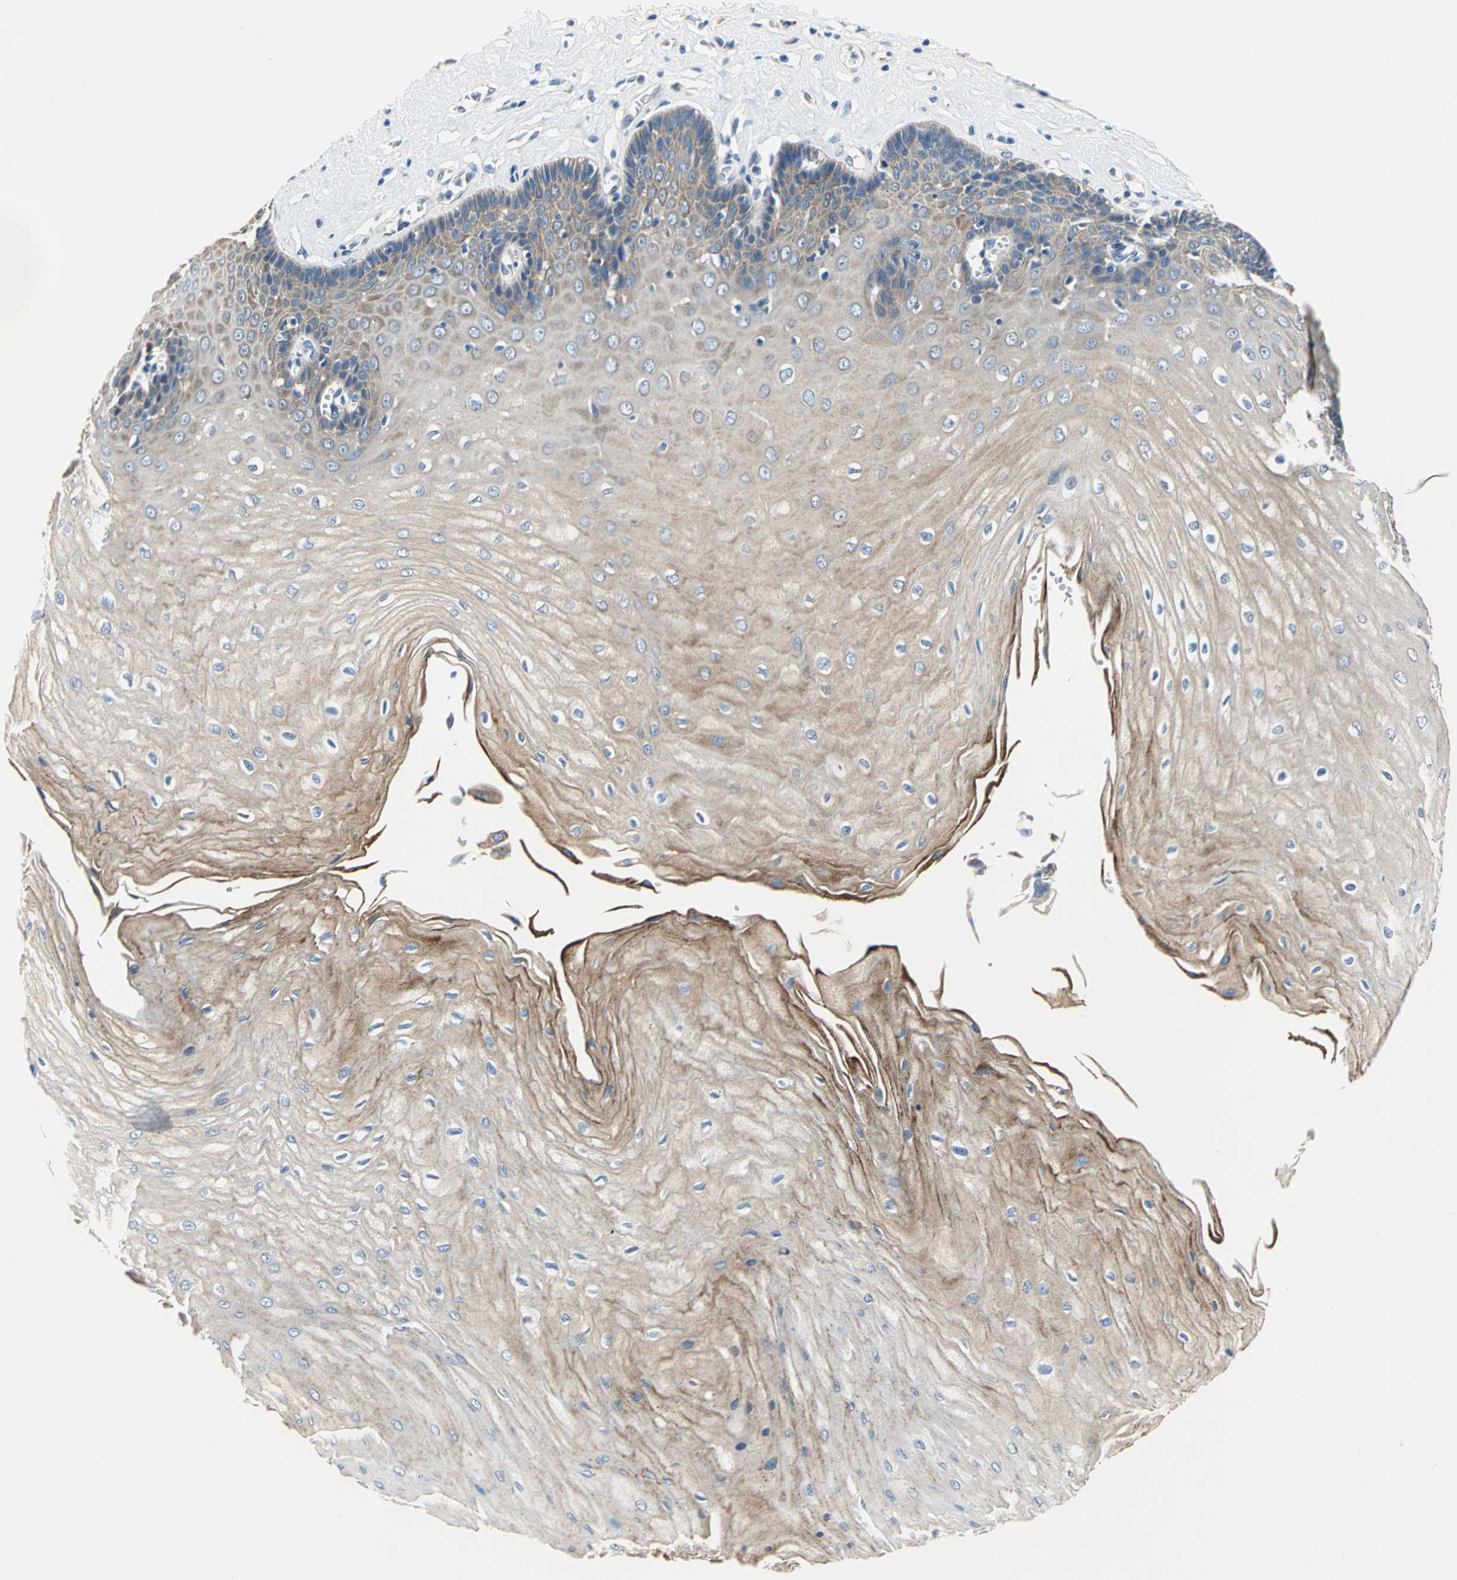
{"staining": {"intensity": "strong", "quantity": ">75%", "location": "cytoplasmic/membranous"}, "tissue": "esophagus", "cell_type": "Squamous epithelial cells", "image_type": "normal", "snomed": [{"axis": "morphology", "description": "Normal tissue, NOS"}, {"axis": "morphology", "description": "Squamous cell carcinoma, NOS"}, {"axis": "topography", "description": "Esophagus"}], "caption": "High-magnification brightfield microscopy of unremarkable esophagus stained with DAB (brown) and counterstained with hematoxylin (blue). squamous epithelial cells exhibit strong cytoplasmic/membranous positivity is seen in about>75% of cells.", "gene": "TRIM25", "patient": {"sex": "male", "age": 65}}